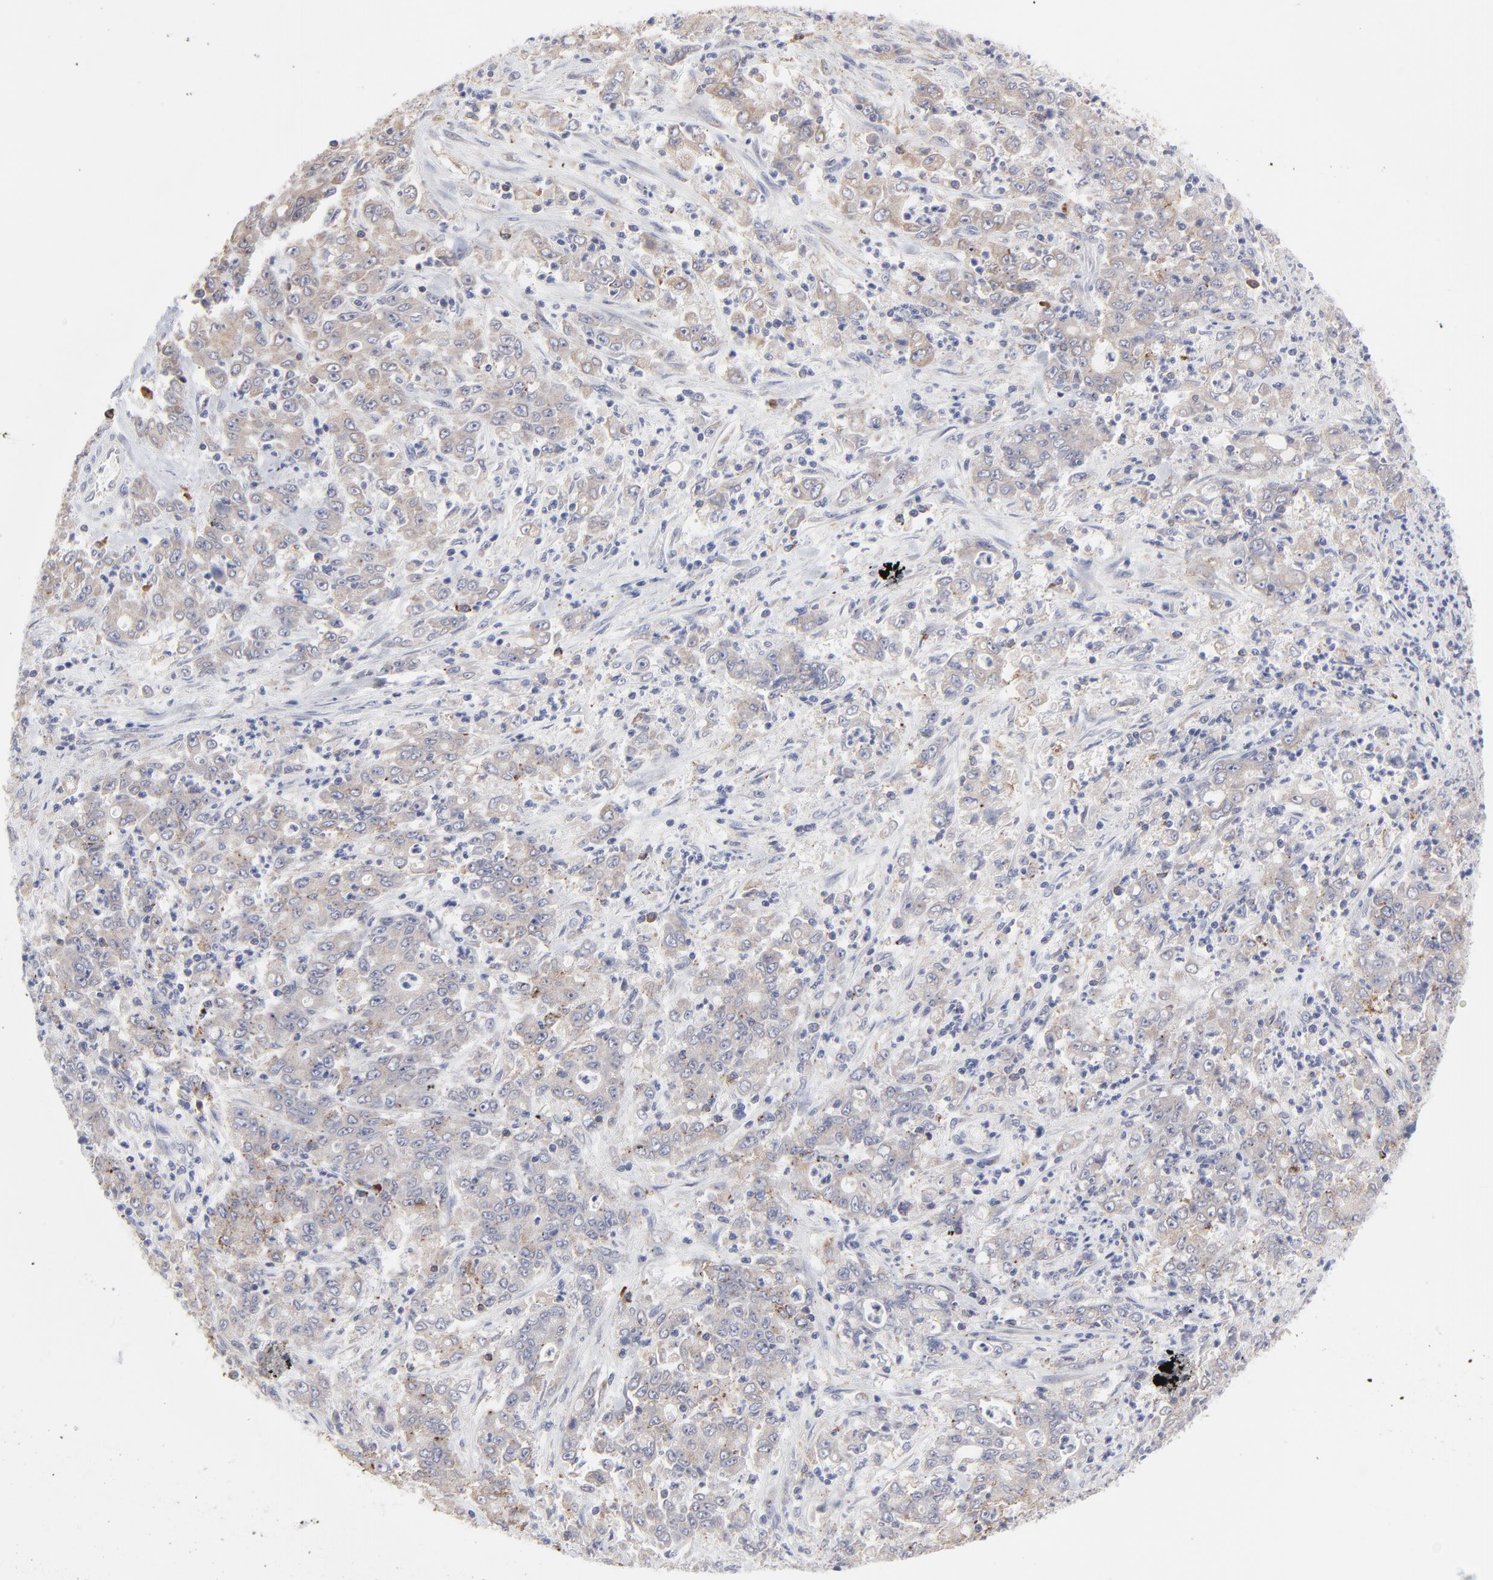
{"staining": {"intensity": "weak", "quantity": "25%-75%", "location": "cytoplasmic/membranous"}, "tissue": "stomach cancer", "cell_type": "Tumor cells", "image_type": "cancer", "snomed": [{"axis": "morphology", "description": "Adenocarcinoma, NOS"}, {"axis": "topography", "description": "Stomach, lower"}], "caption": "Stomach cancer (adenocarcinoma) stained with a brown dye demonstrates weak cytoplasmic/membranous positive staining in approximately 25%-75% of tumor cells.", "gene": "TRIM22", "patient": {"sex": "female", "age": 71}}